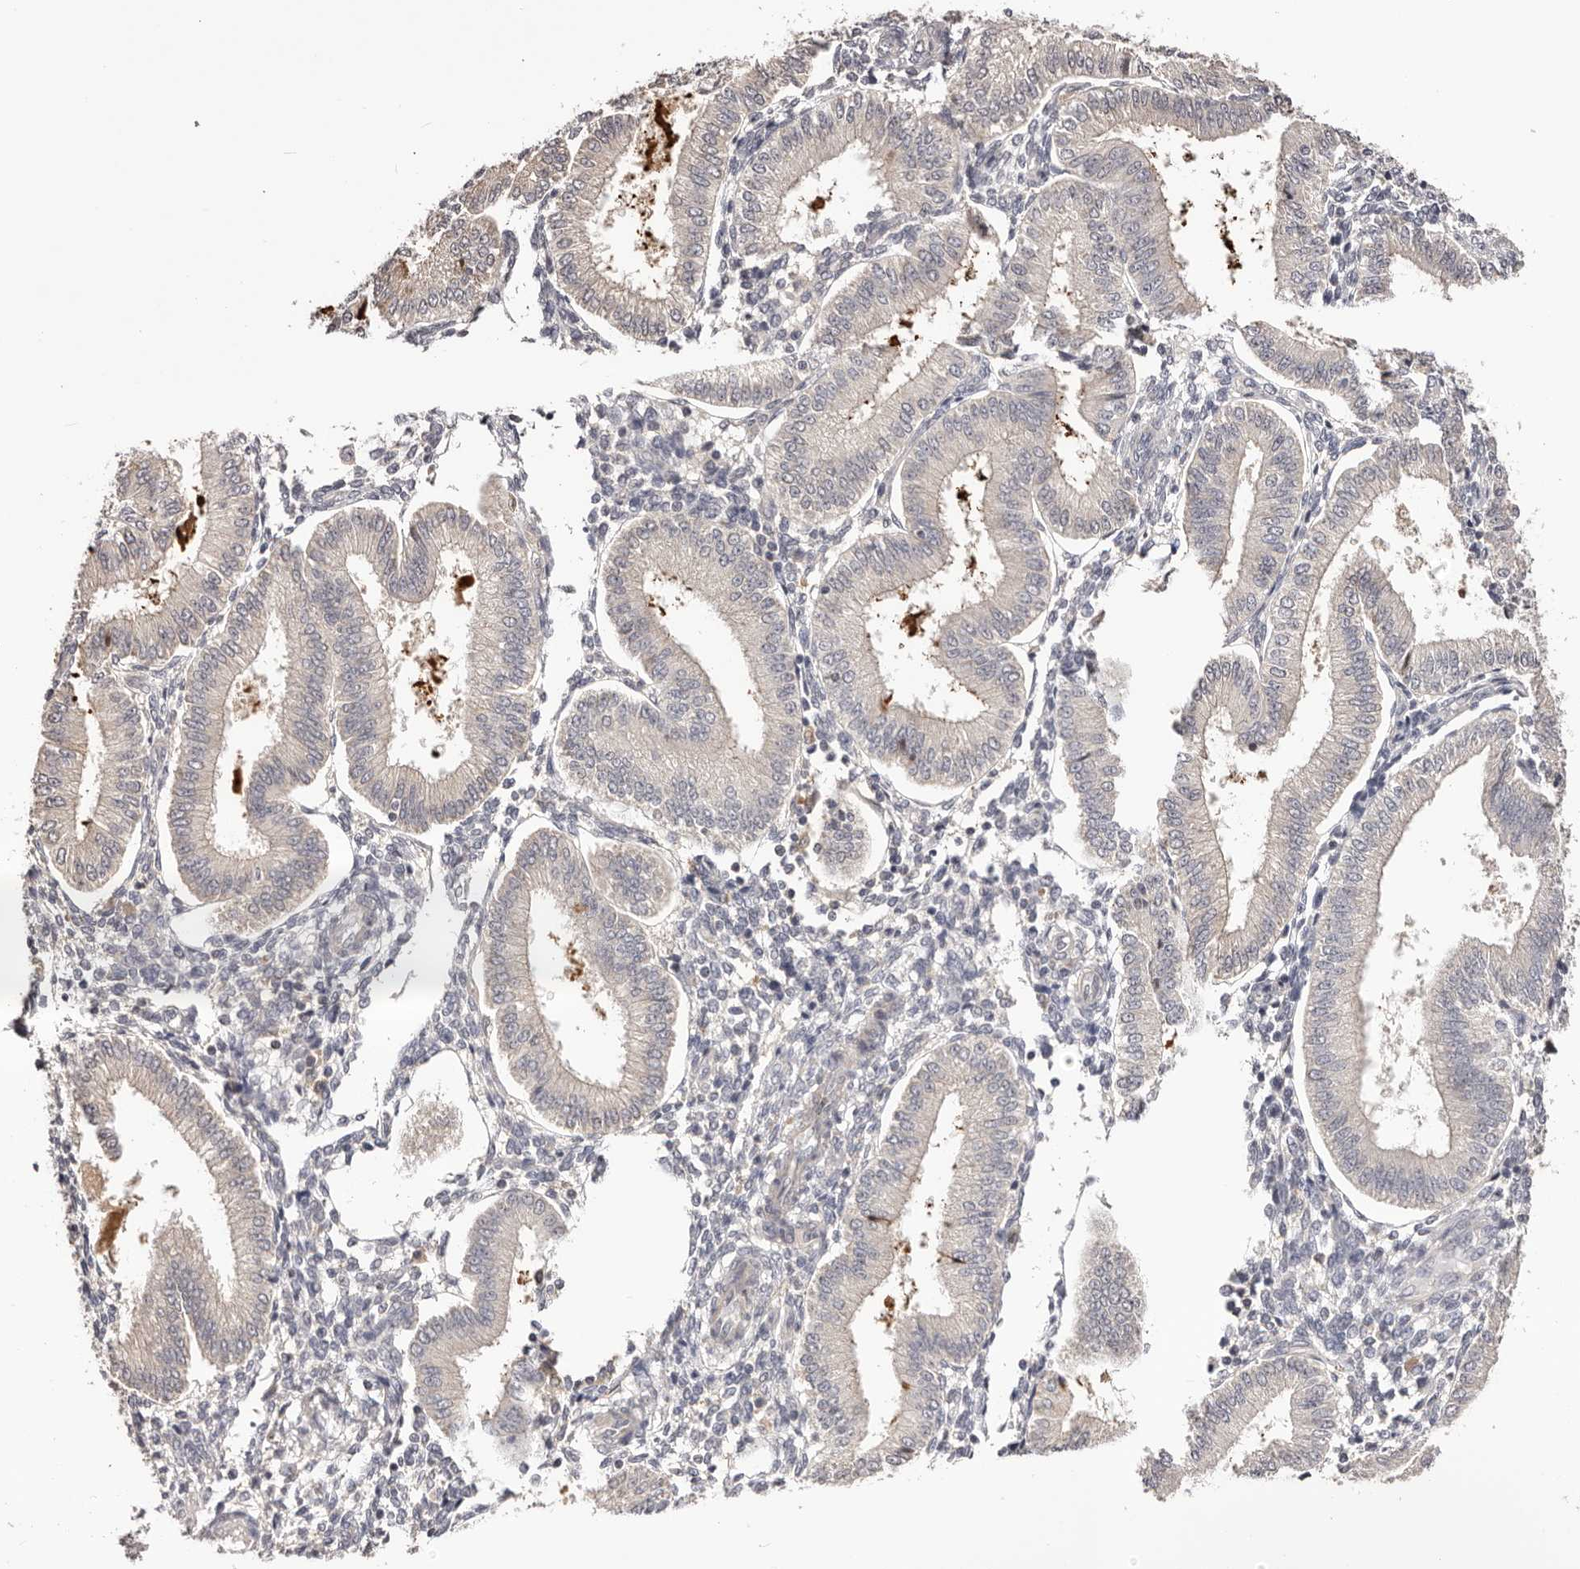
{"staining": {"intensity": "negative", "quantity": "none", "location": "none"}, "tissue": "endometrium", "cell_type": "Cells in endometrial stroma", "image_type": "normal", "snomed": [{"axis": "morphology", "description": "Normal tissue, NOS"}, {"axis": "topography", "description": "Endometrium"}], "caption": "This is a image of IHC staining of benign endometrium, which shows no expression in cells in endometrial stroma. (DAB (3,3'-diaminobenzidine) IHC visualized using brightfield microscopy, high magnification).", "gene": "KCNJ8", "patient": {"sex": "female", "age": 39}}